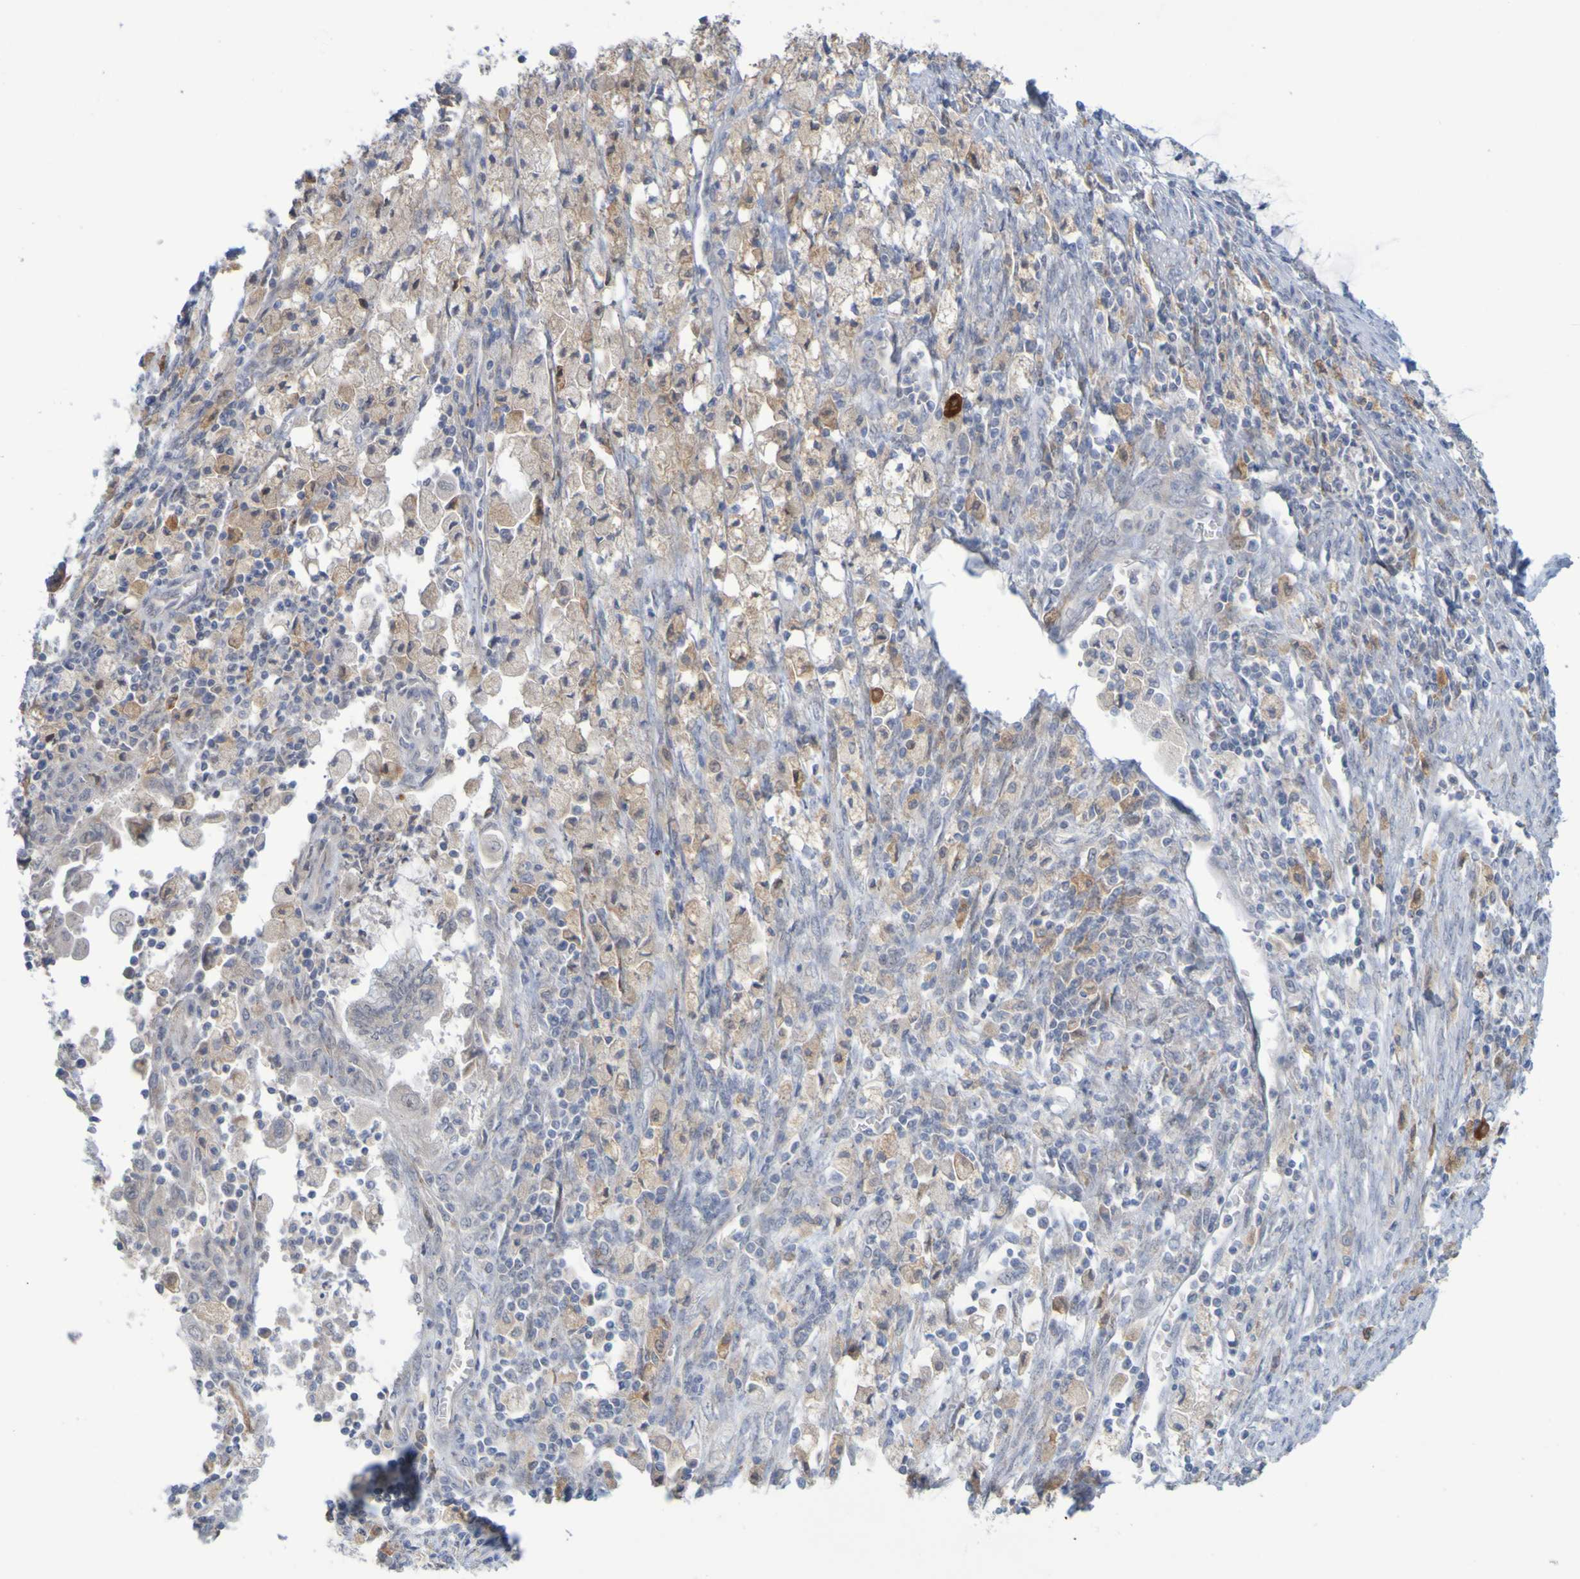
{"staining": {"intensity": "weak", "quantity": "<25%", "location": "cytoplasmic/membranous"}, "tissue": "cervical cancer", "cell_type": "Tumor cells", "image_type": "cancer", "snomed": [{"axis": "morphology", "description": "Normal tissue, NOS"}, {"axis": "morphology", "description": "Adenocarcinoma, NOS"}, {"axis": "topography", "description": "Cervix"}, {"axis": "topography", "description": "Endometrium"}], "caption": "This is a image of immunohistochemistry staining of adenocarcinoma (cervical), which shows no expression in tumor cells.", "gene": "LILRB5", "patient": {"sex": "female", "age": 86}}